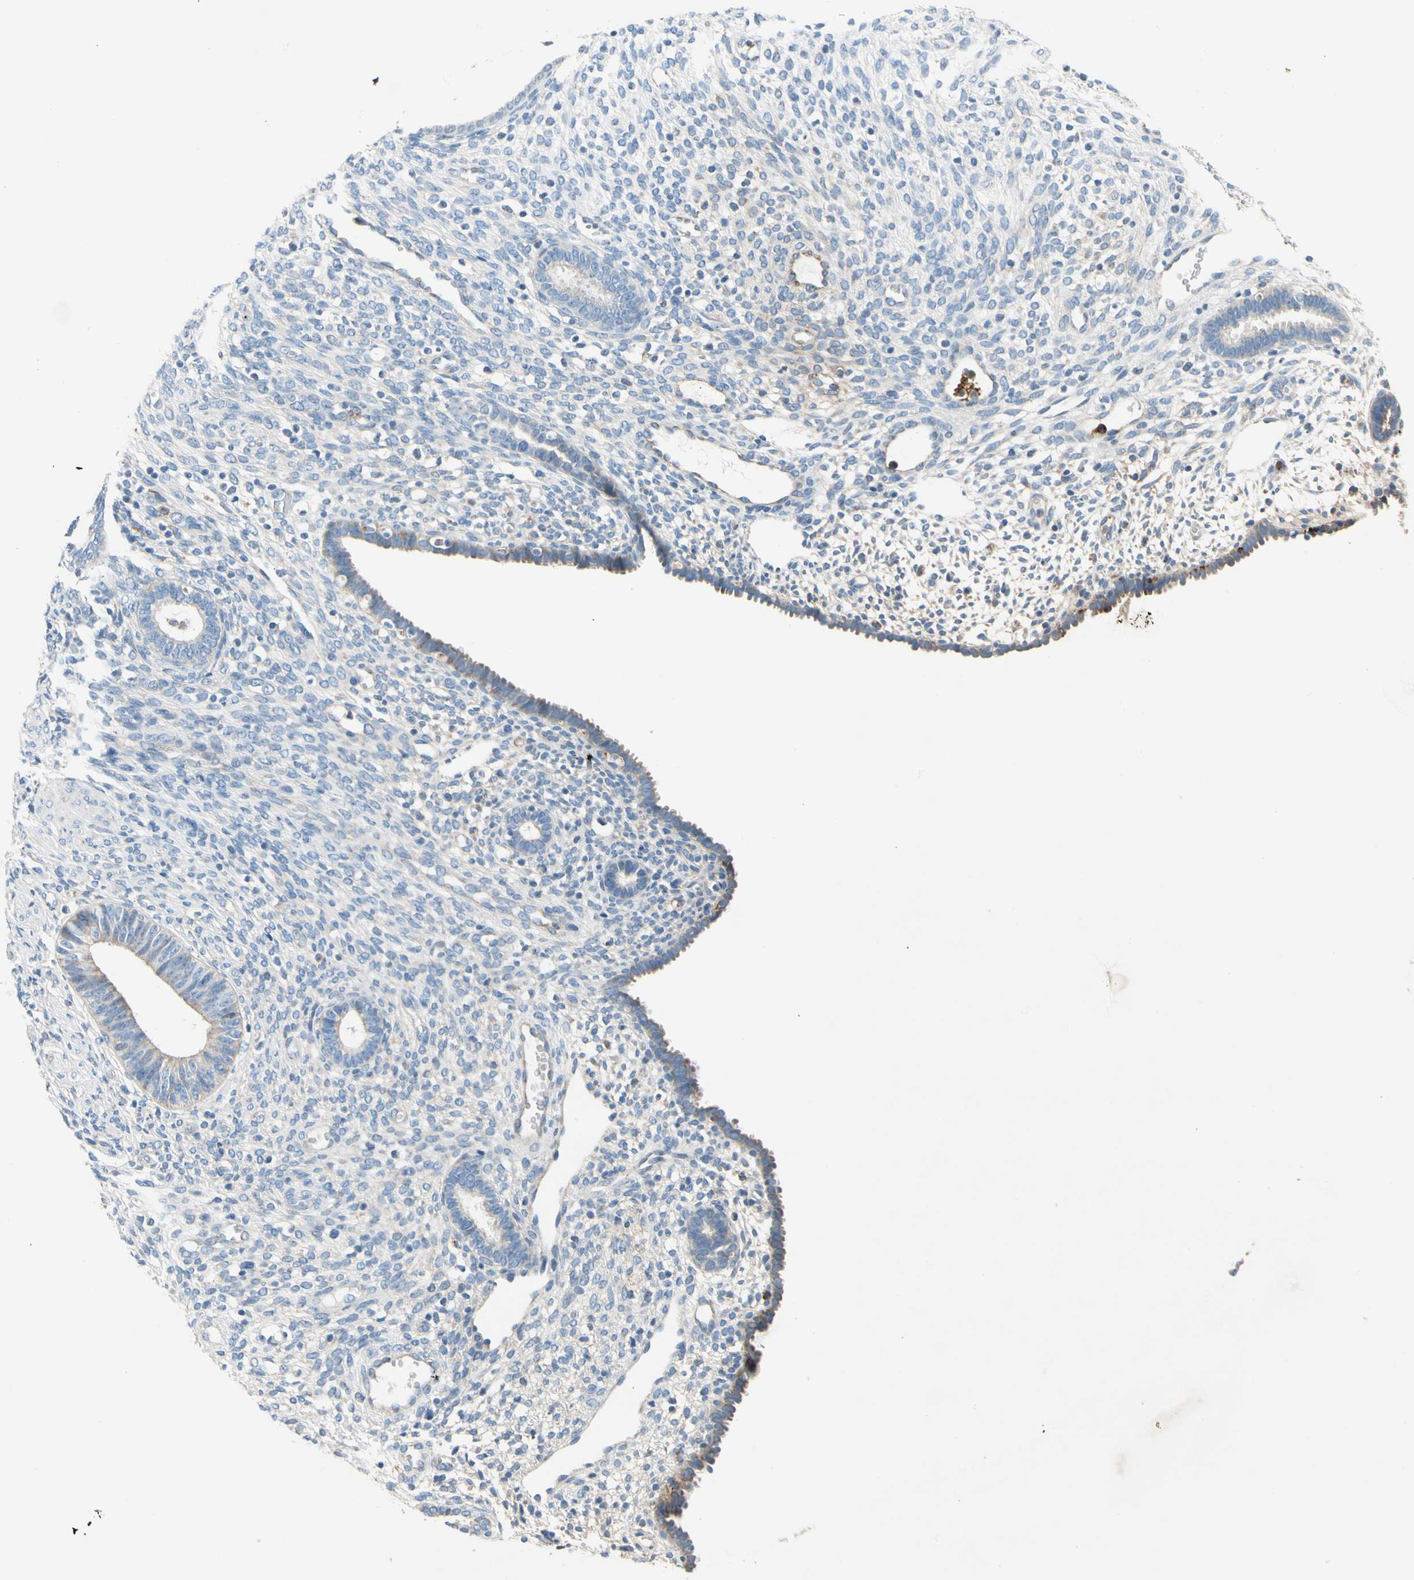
{"staining": {"intensity": "weak", "quantity": ">75%", "location": "cytoplasmic/membranous"}, "tissue": "endometrium", "cell_type": "Cells in endometrial stroma", "image_type": "normal", "snomed": [{"axis": "morphology", "description": "Normal tissue, NOS"}, {"axis": "topography", "description": "Endometrium"}], "caption": "Cells in endometrial stroma exhibit weak cytoplasmic/membranous expression in about >75% of cells in normal endometrium.", "gene": "LY6G6F", "patient": {"sex": "female", "age": 72}}